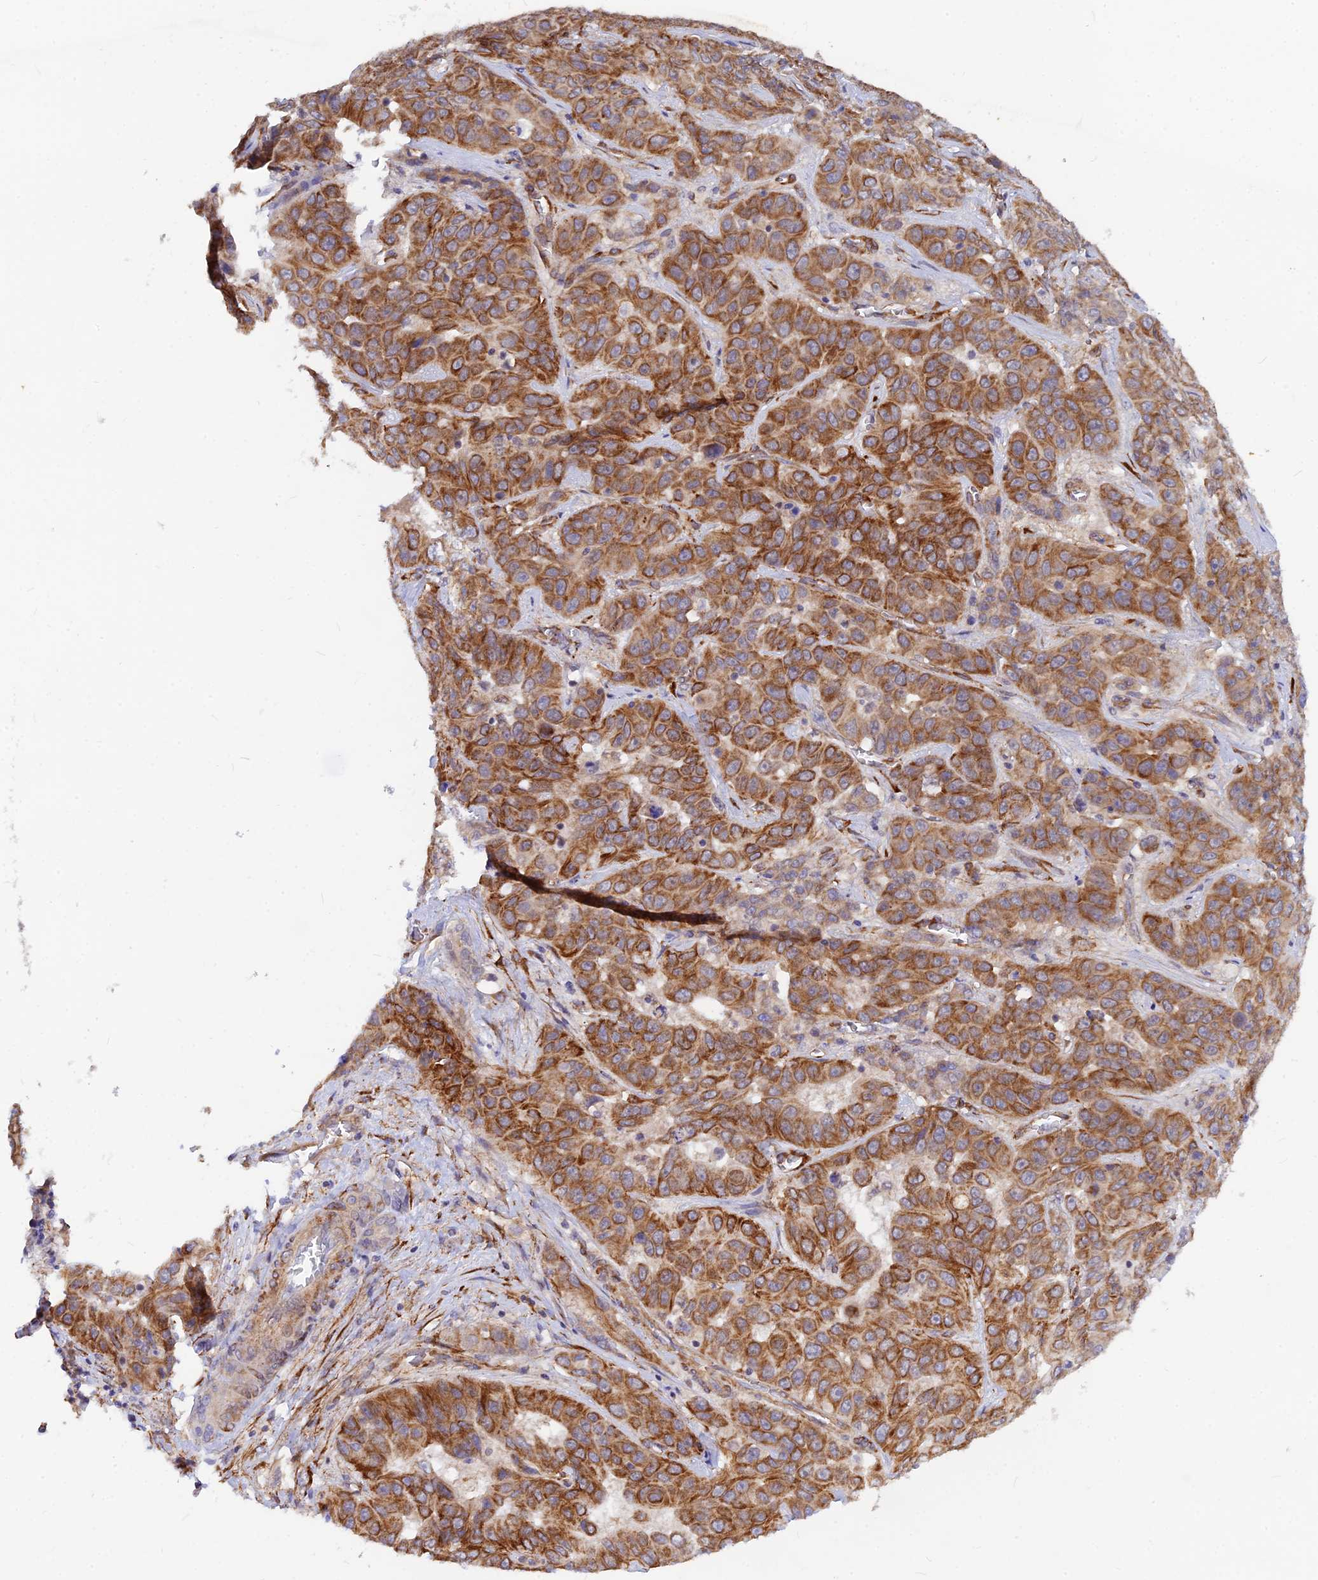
{"staining": {"intensity": "strong", "quantity": ">75%", "location": "cytoplasmic/membranous"}, "tissue": "liver cancer", "cell_type": "Tumor cells", "image_type": "cancer", "snomed": [{"axis": "morphology", "description": "Cholangiocarcinoma"}, {"axis": "topography", "description": "Liver"}], "caption": "The micrograph demonstrates a brown stain indicating the presence of a protein in the cytoplasmic/membranous of tumor cells in liver cancer. The protein of interest is shown in brown color, while the nuclei are stained blue.", "gene": "VSTM2L", "patient": {"sex": "female", "age": 52}}